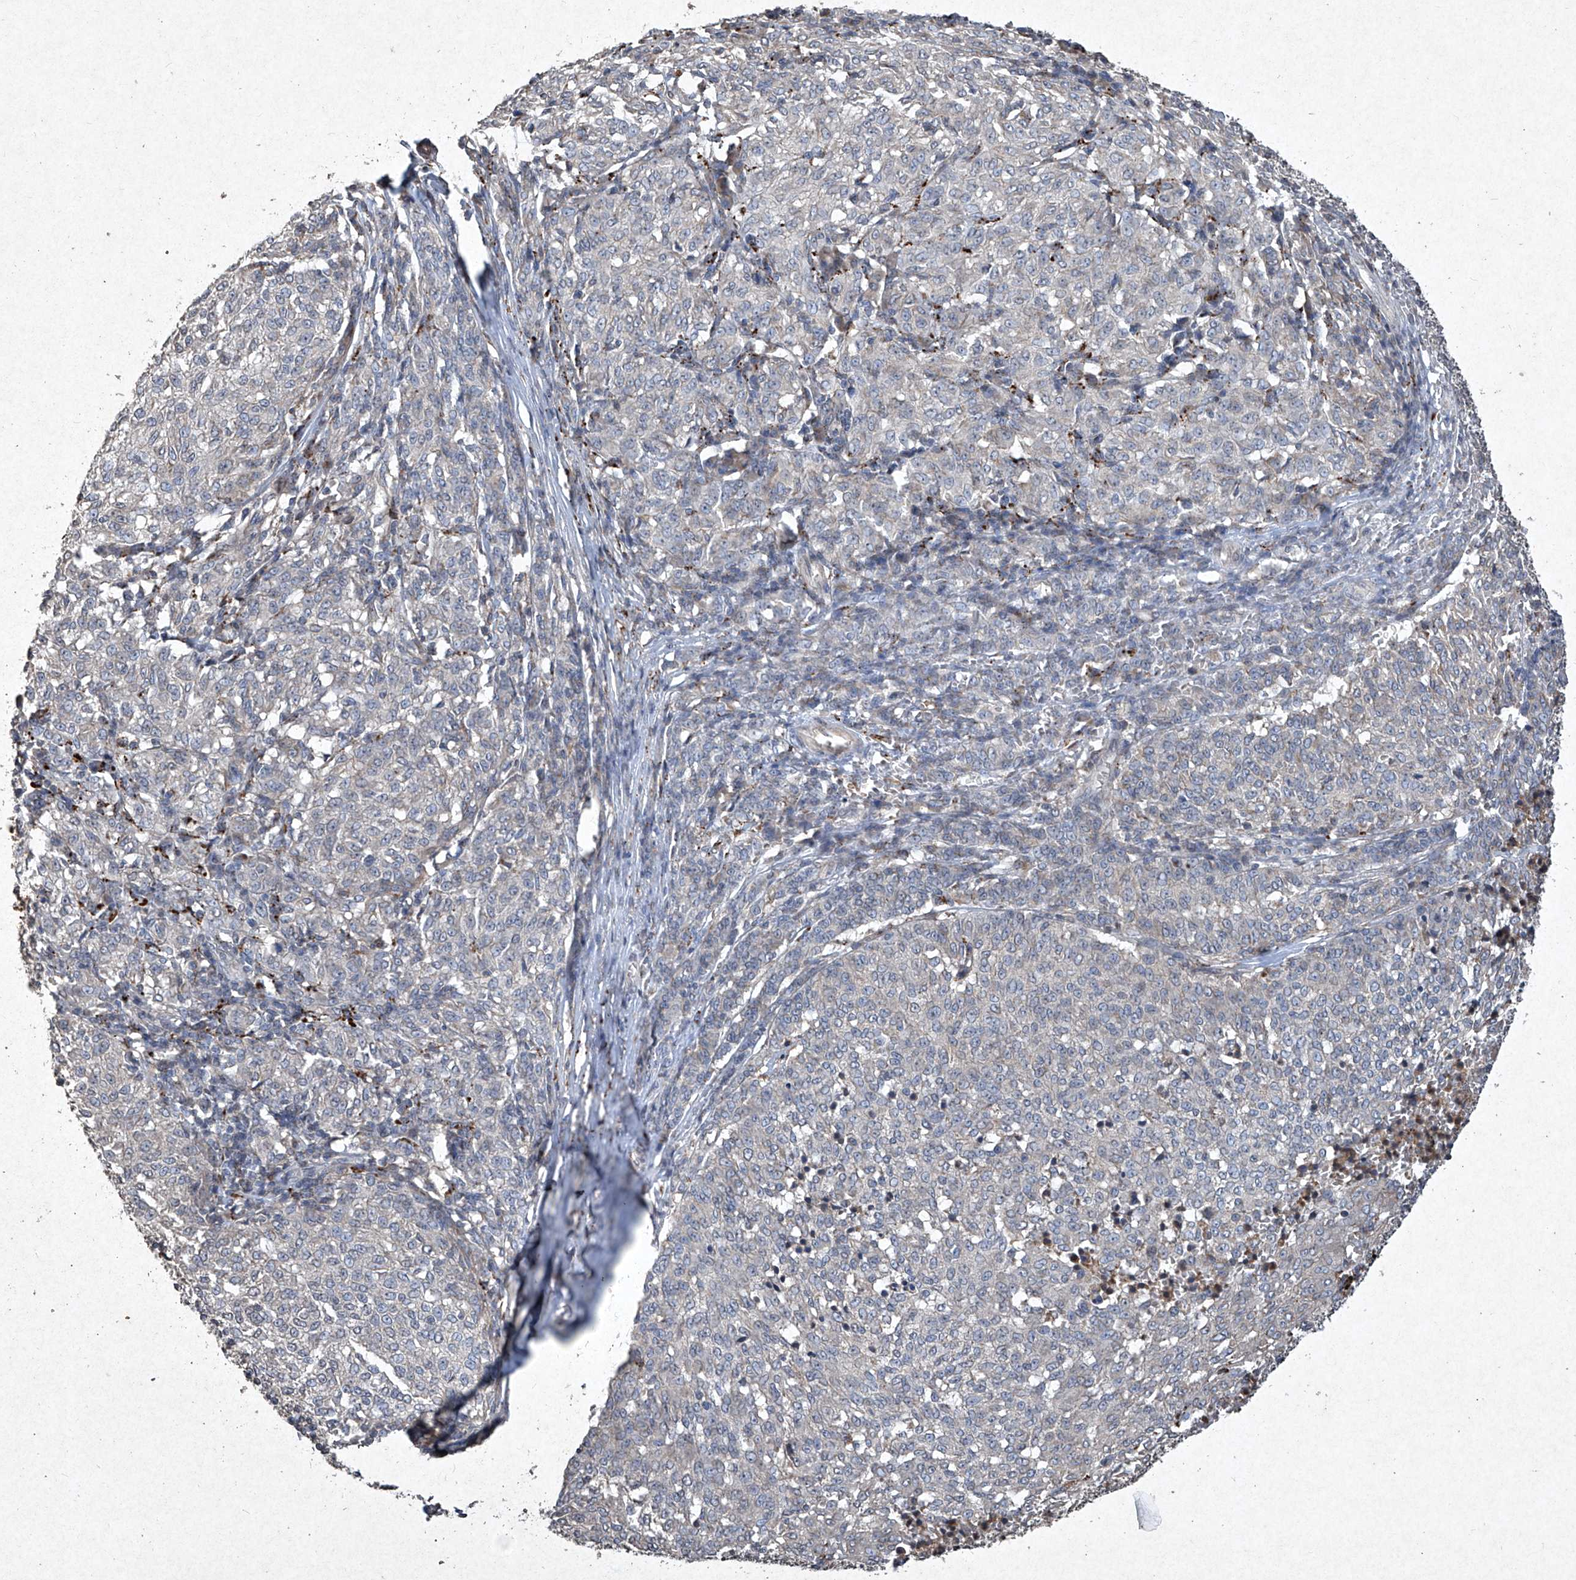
{"staining": {"intensity": "negative", "quantity": "none", "location": "none"}, "tissue": "melanoma", "cell_type": "Tumor cells", "image_type": "cancer", "snomed": [{"axis": "morphology", "description": "Malignant melanoma, NOS"}, {"axis": "topography", "description": "Skin"}], "caption": "Tumor cells show no significant expression in malignant melanoma.", "gene": "MED16", "patient": {"sex": "female", "age": 72}}